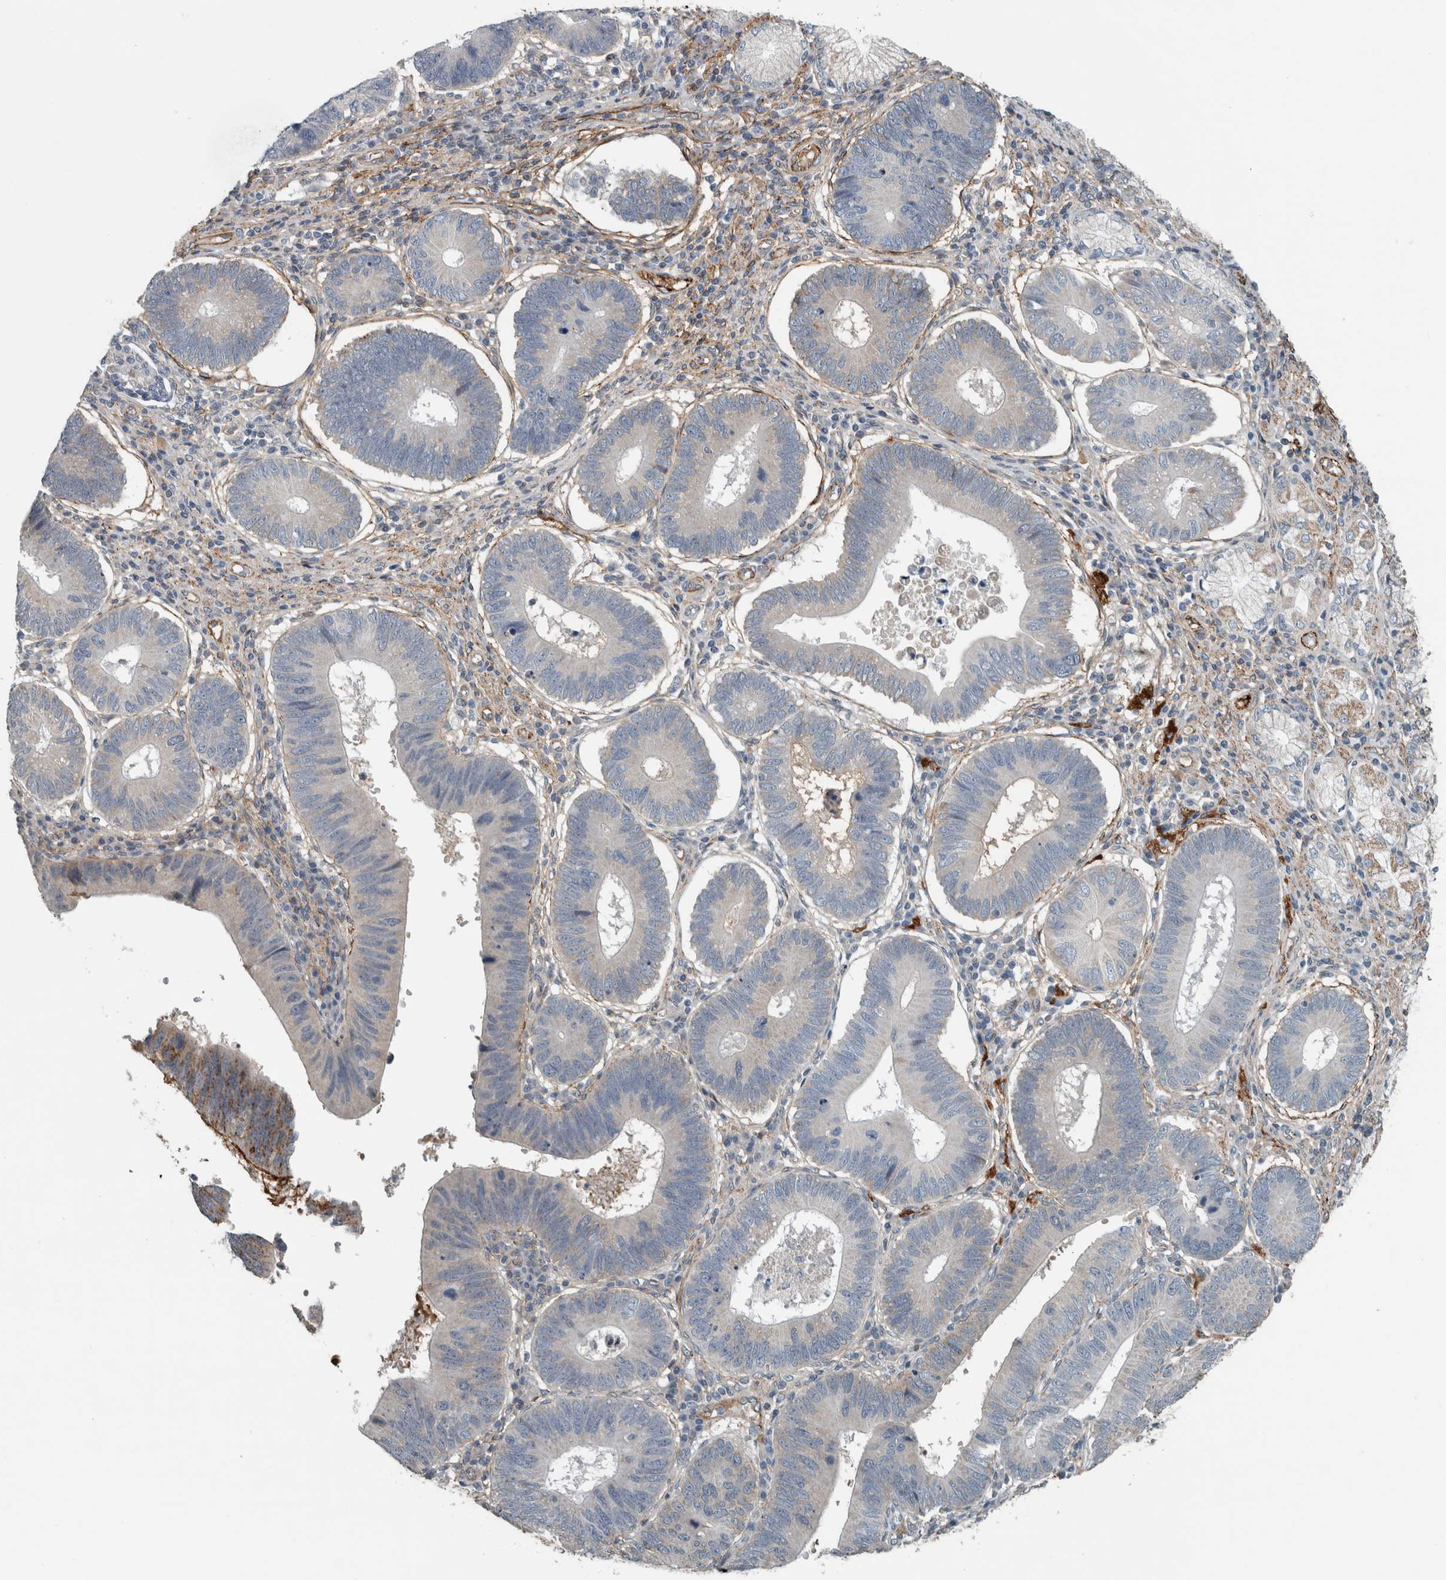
{"staining": {"intensity": "weak", "quantity": "<25%", "location": "cytoplasmic/membranous"}, "tissue": "stomach cancer", "cell_type": "Tumor cells", "image_type": "cancer", "snomed": [{"axis": "morphology", "description": "Adenocarcinoma, NOS"}, {"axis": "topography", "description": "Stomach"}], "caption": "The image shows no significant expression in tumor cells of stomach cancer (adenocarcinoma). (DAB (3,3'-diaminobenzidine) immunohistochemistry, high magnification).", "gene": "FN1", "patient": {"sex": "male", "age": 59}}